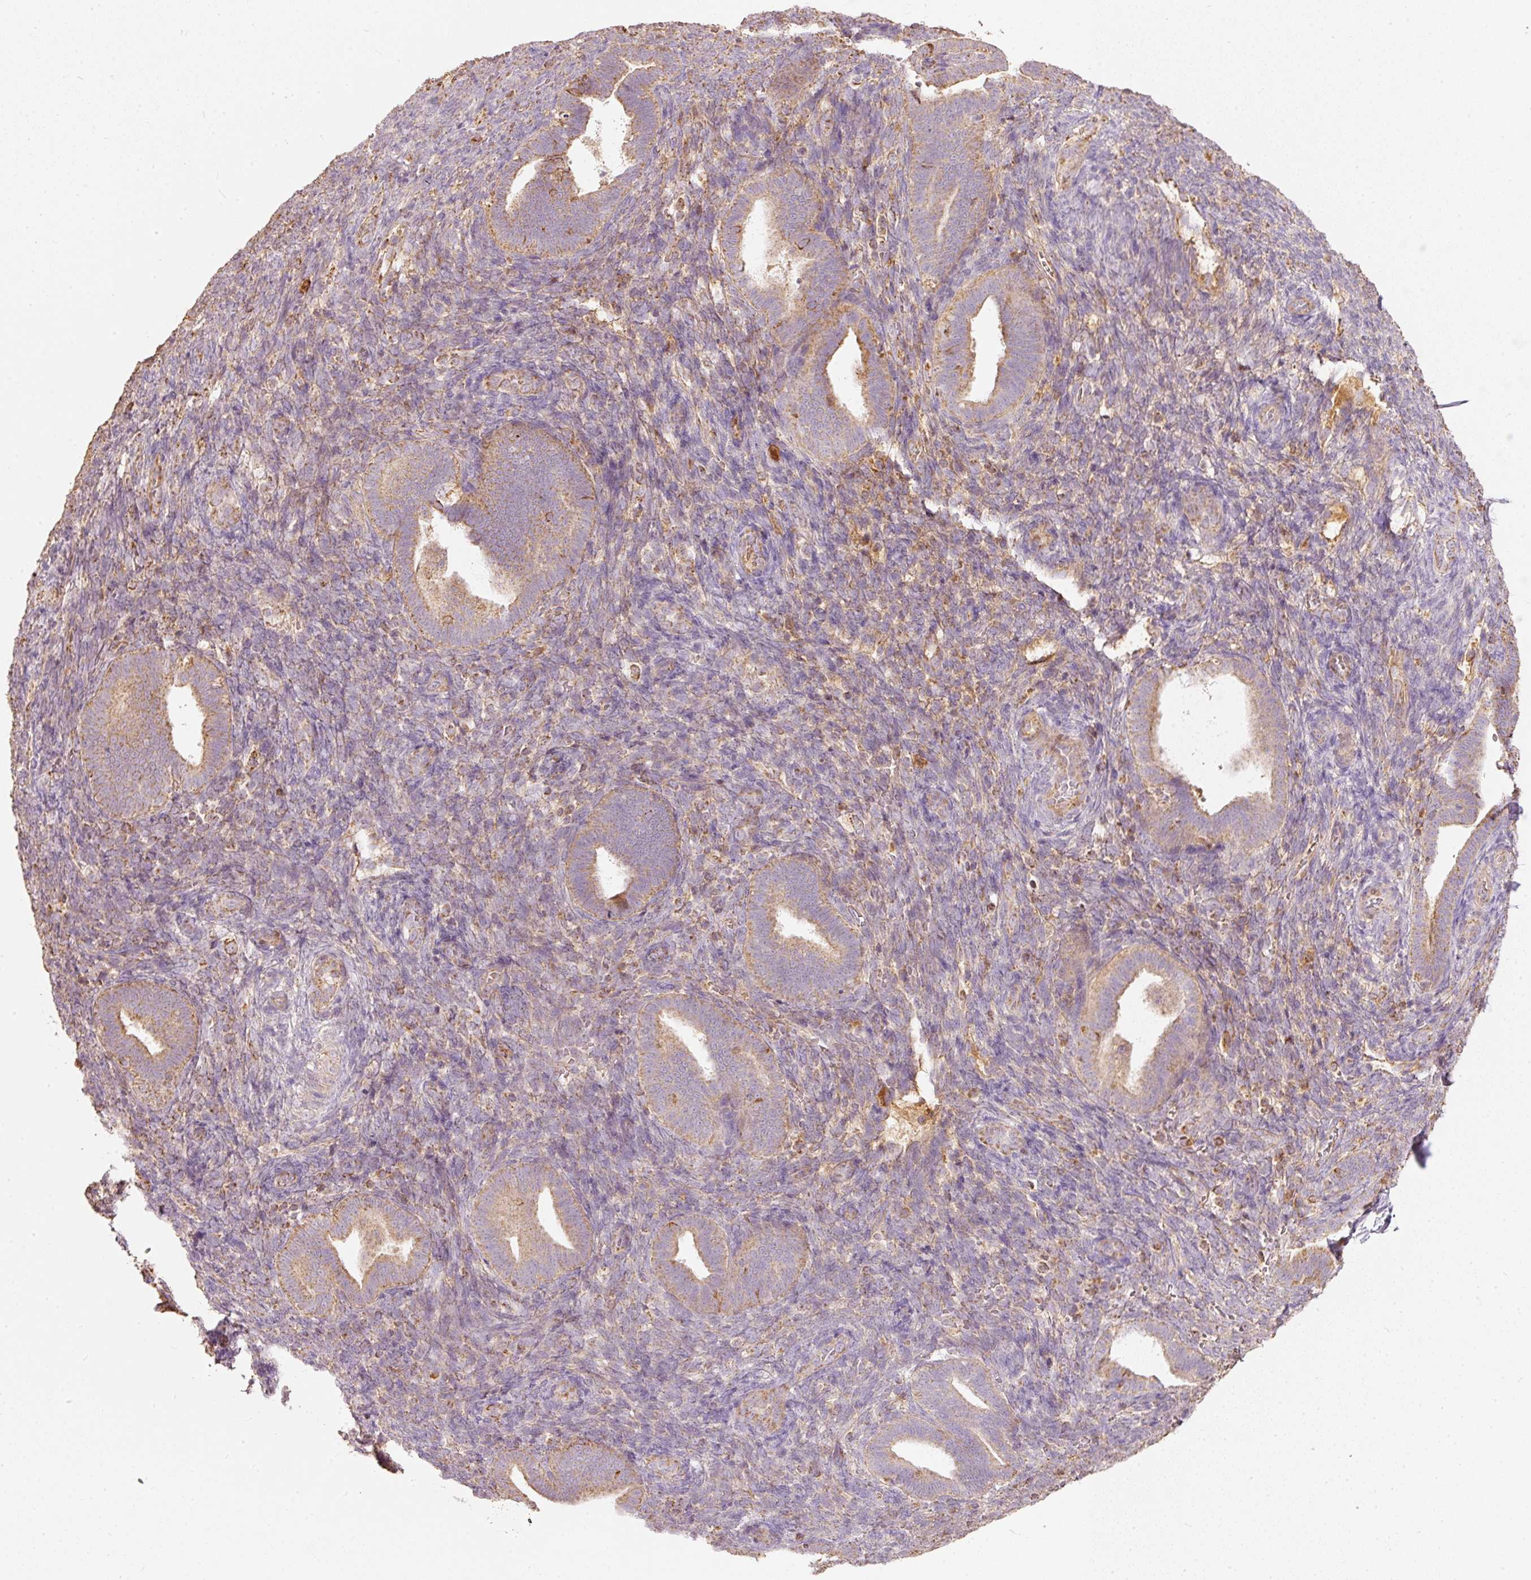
{"staining": {"intensity": "moderate", "quantity": "25%-75%", "location": "cytoplasmic/membranous"}, "tissue": "endometrium", "cell_type": "Cells in endometrial stroma", "image_type": "normal", "snomed": [{"axis": "morphology", "description": "Normal tissue, NOS"}, {"axis": "topography", "description": "Endometrium"}], "caption": "Endometrium stained with a brown dye shows moderate cytoplasmic/membranous positive expression in approximately 25%-75% of cells in endometrial stroma.", "gene": "PSENEN", "patient": {"sex": "female", "age": 34}}